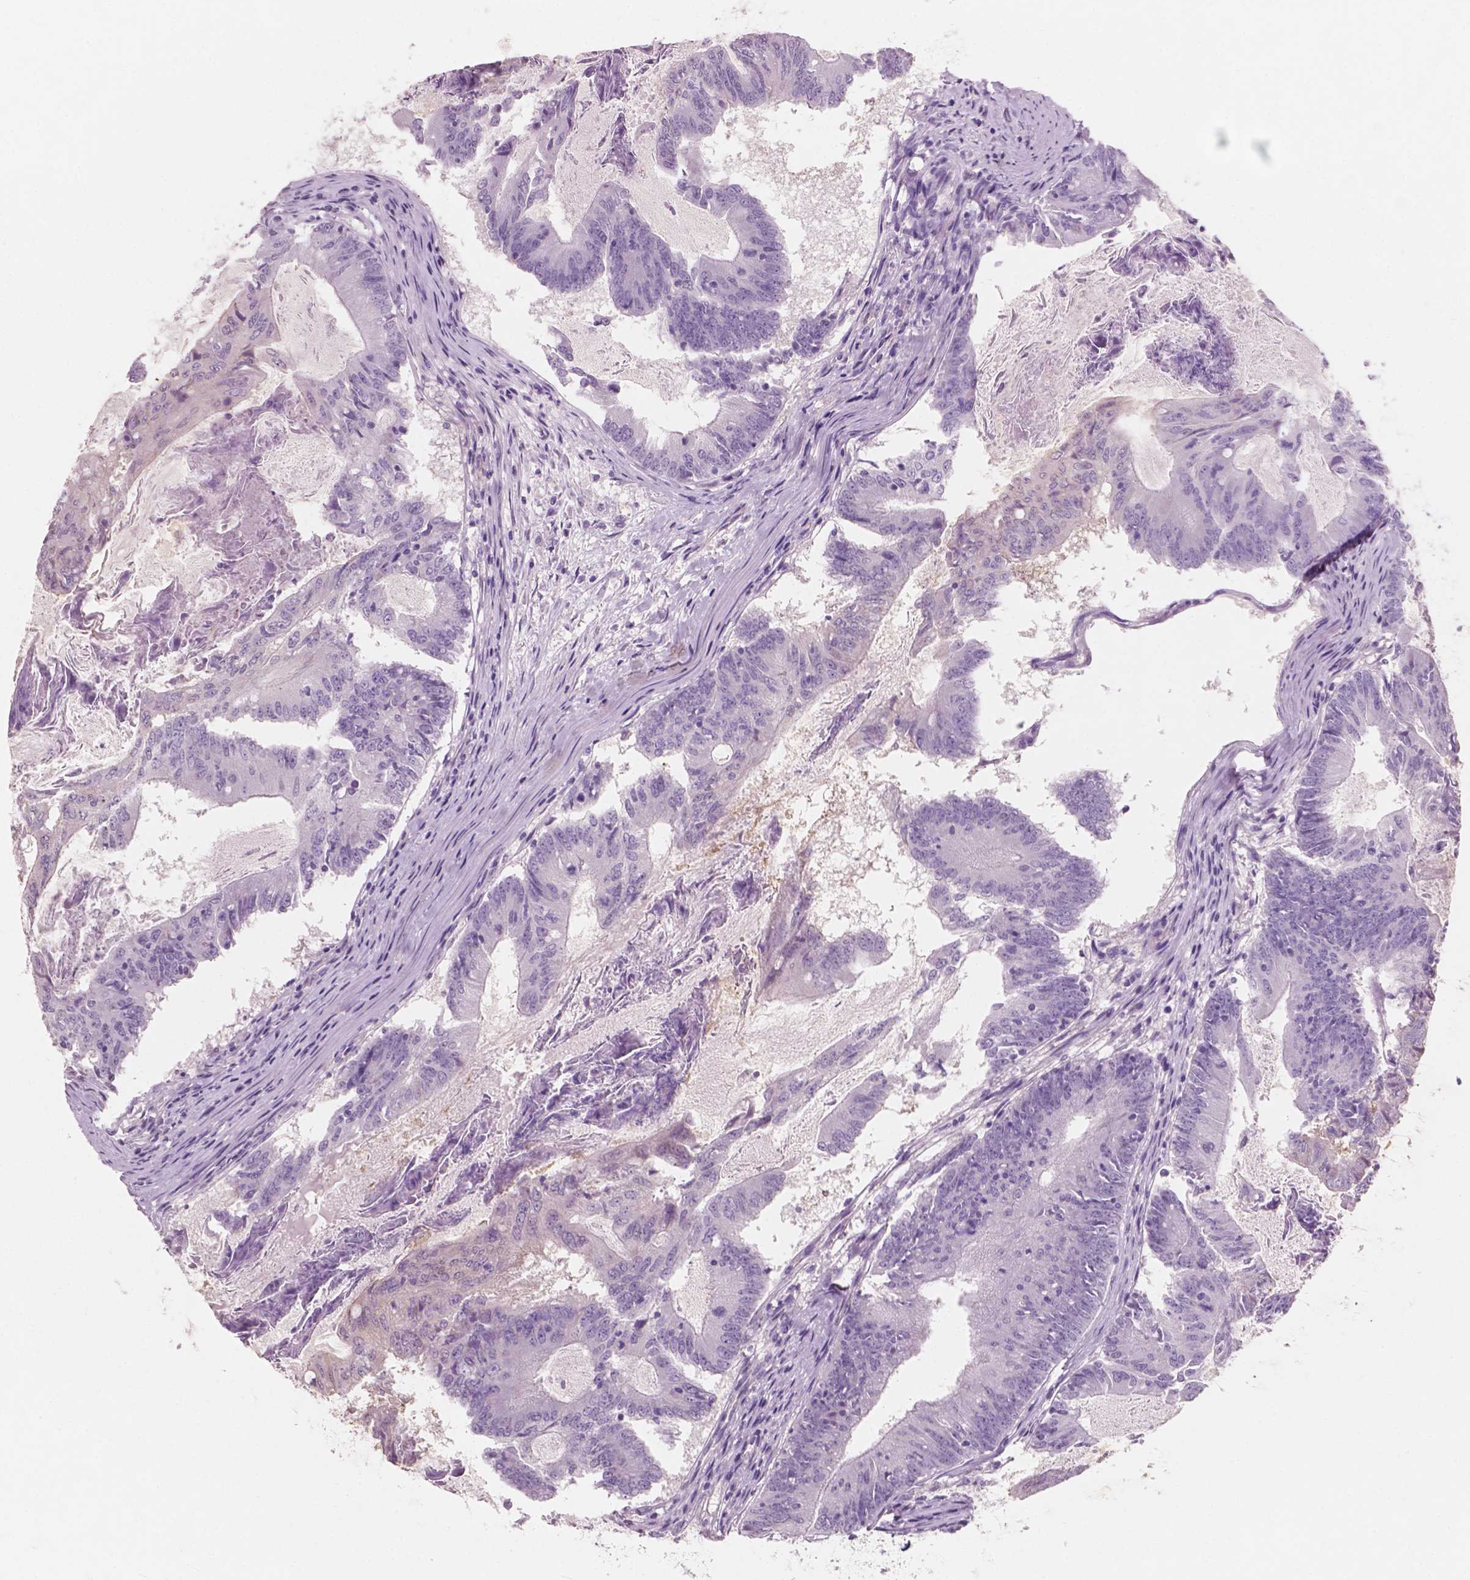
{"staining": {"intensity": "negative", "quantity": "none", "location": "none"}, "tissue": "colorectal cancer", "cell_type": "Tumor cells", "image_type": "cancer", "snomed": [{"axis": "morphology", "description": "Adenocarcinoma, NOS"}, {"axis": "topography", "description": "Colon"}], "caption": "Adenocarcinoma (colorectal) was stained to show a protein in brown. There is no significant staining in tumor cells.", "gene": "AWAT1", "patient": {"sex": "female", "age": 70}}